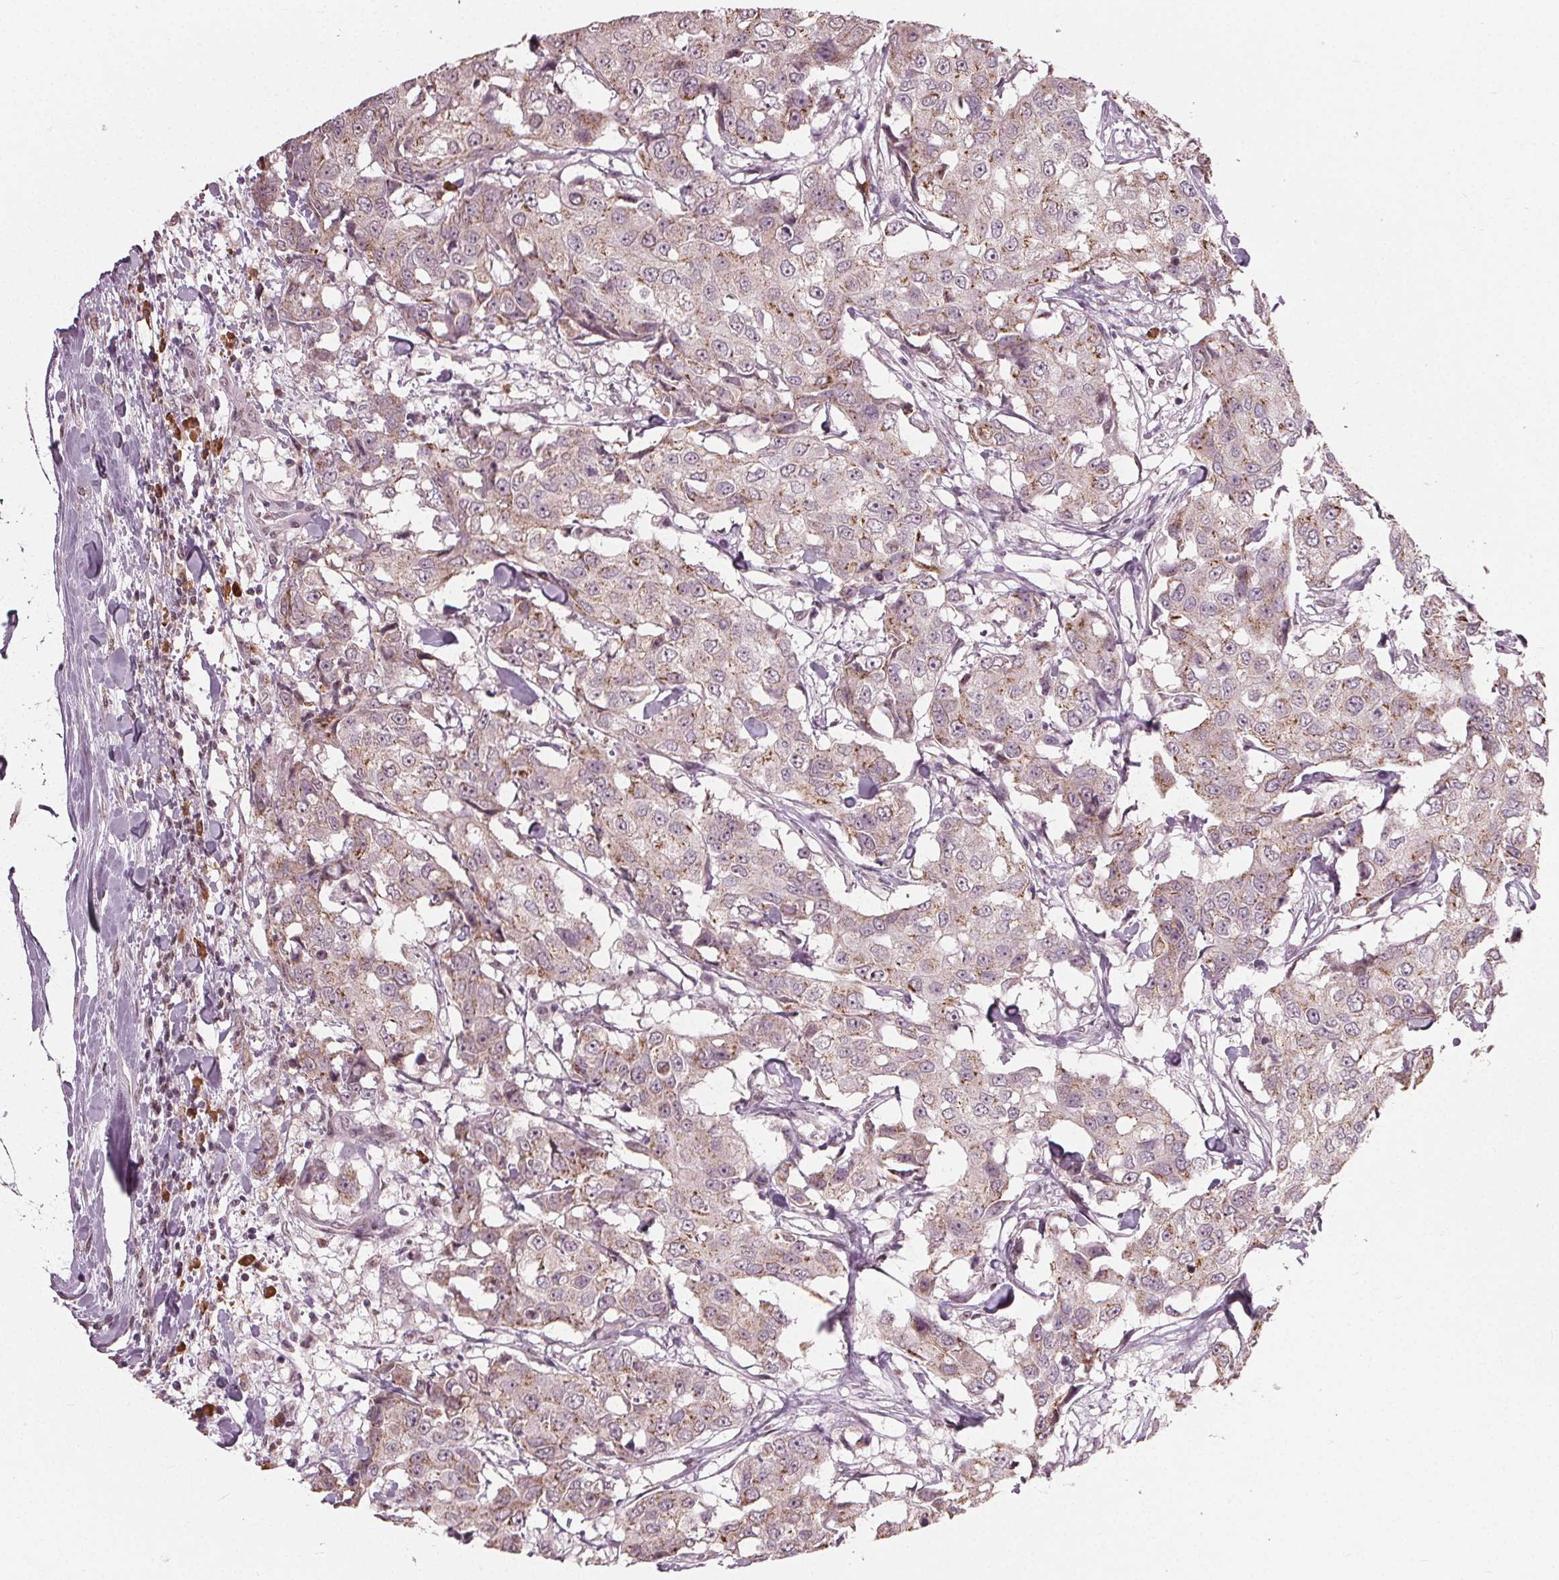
{"staining": {"intensity": "weak", "quantity": "<25%", "location": "cytoplasmic/membranous"}, "tissue": "breast cancer", "cell_type": "Tumor cells", "image_type": "cancer", "snomed": [{"axis": "morphology", "description": "Duct carcinoma"}, {"axis": "topography", "description": "Breast"}], "caption": "Breast cancer was stained to show a protein in brown. There is no significant staining in tumor cells. (DAB (3,3'-diaminobenzidine) immunohistochemistry, high magnification).", "gene": "CXCL16", "patient": {"sex": "female", "age": 27}}